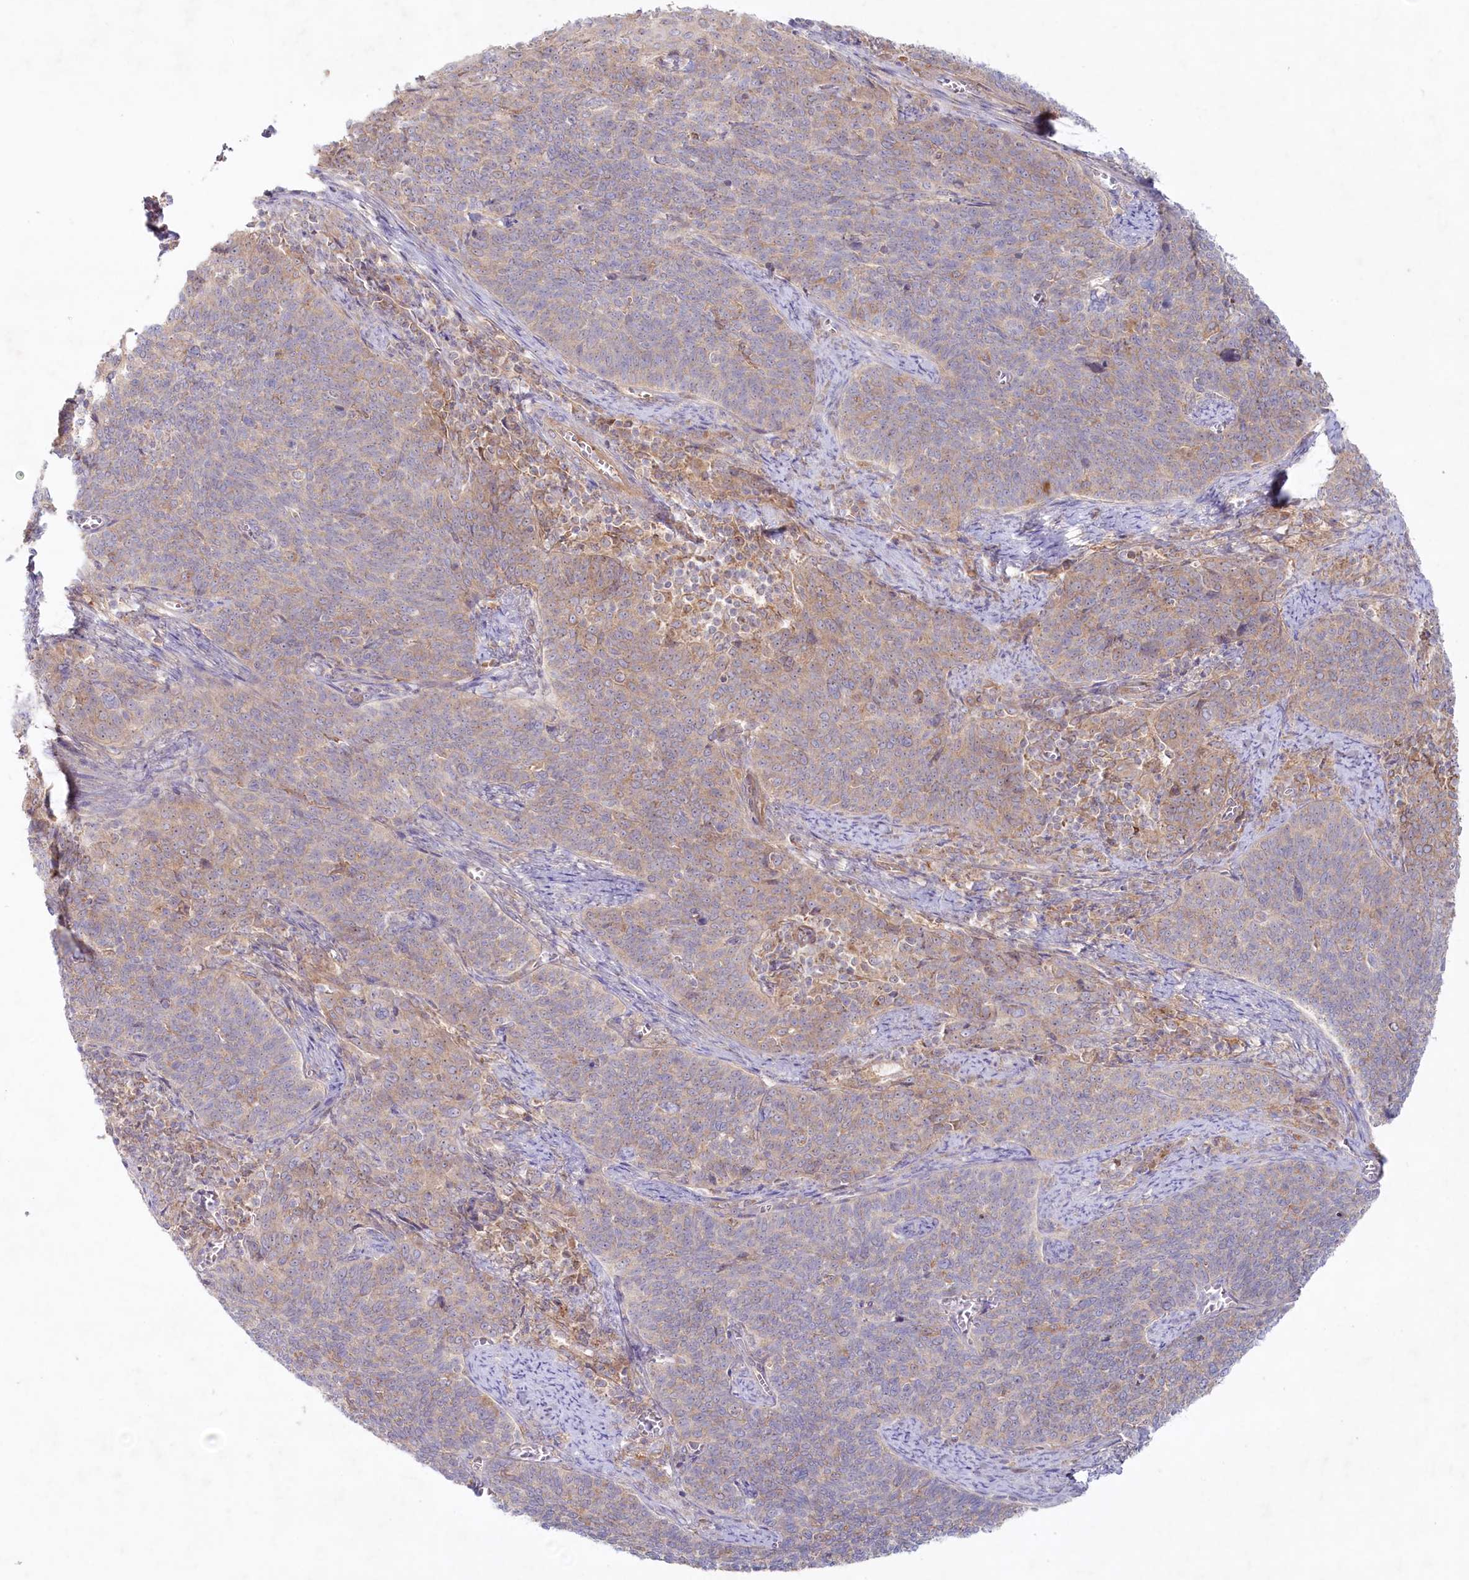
{"staining": {"intensity": "weak", "quantity": "25%-75%", "location": "cytoplasmic/membranous"}, "tissue": "cervical cancer", "cell_type": "Tumor cells", "image_type": "cancer", "snomed": [{"axis": "morphology", "description": "Squamous cell carcinoma, NOS"}, {"axis": "topography", "description": "Cervix"}], "caption": "Immunohistochemical staining of cervical cancer (squamous cell carcinoma) exhibits low levels of weak cytoplasmic/membranous positivity in approximately 25%-75% of tumor cells.", "gene": "TNIP1", "patient": {"sex": "female", "age": 39}}